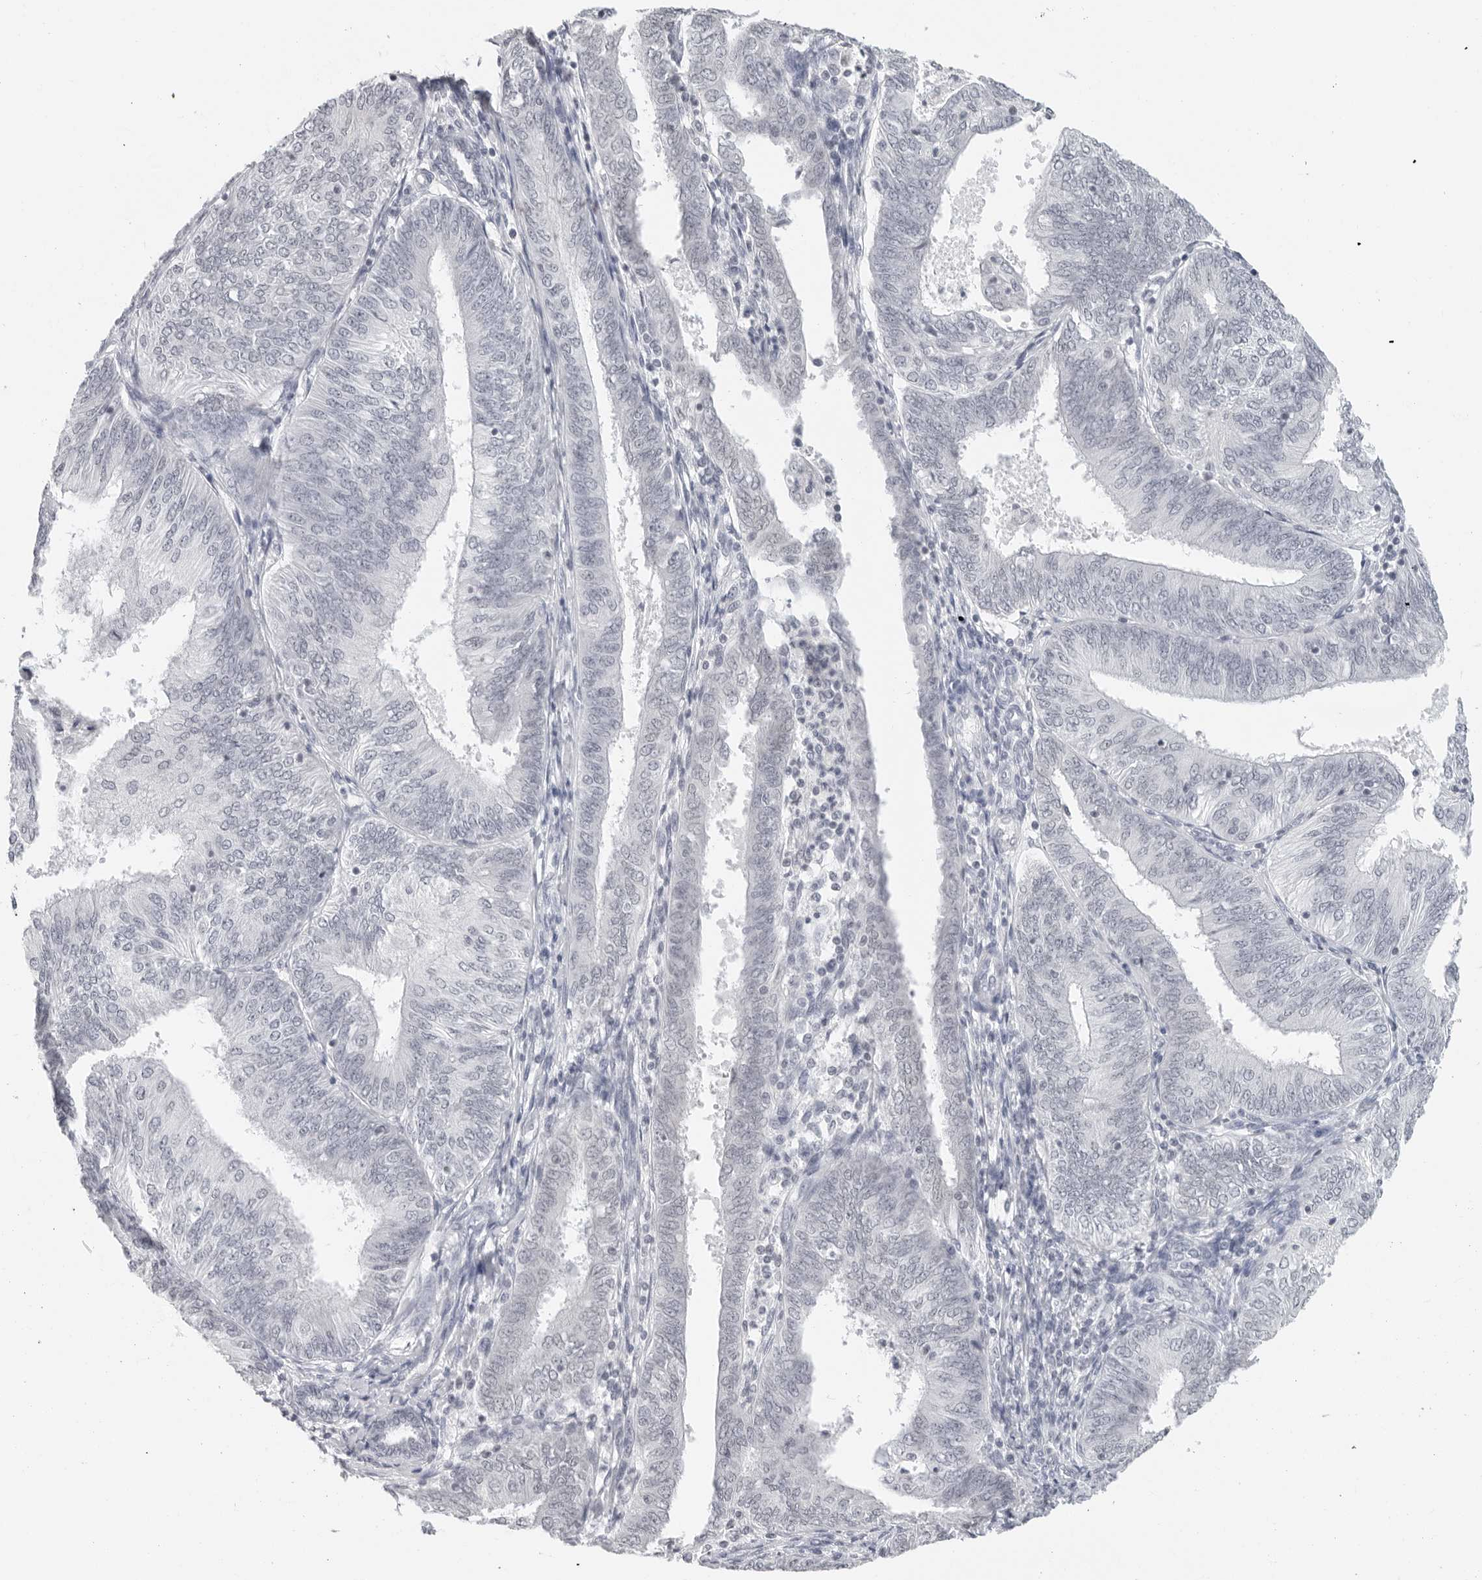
{"staining": {"intensity": "negative", "quantity": "none", "location": "none"}, "tissue": "endometrial cancer", "cell_type": "Tumor cells", "image_type": "cancer", "snomed": [{"axis": "morphology", "description": "Adenocarcinoma, NOS"}, {"axis": "topography", "description": "Endometrium"}], "caption": "DAB (3,3'-diaminobenzidine) immunohistochemical staining of endometrial cancer (adenocarcinoma) displays no significant positivity in tumor cells.", "gene": "FLG2", "patient": {"sex": "female", "age": 58}}